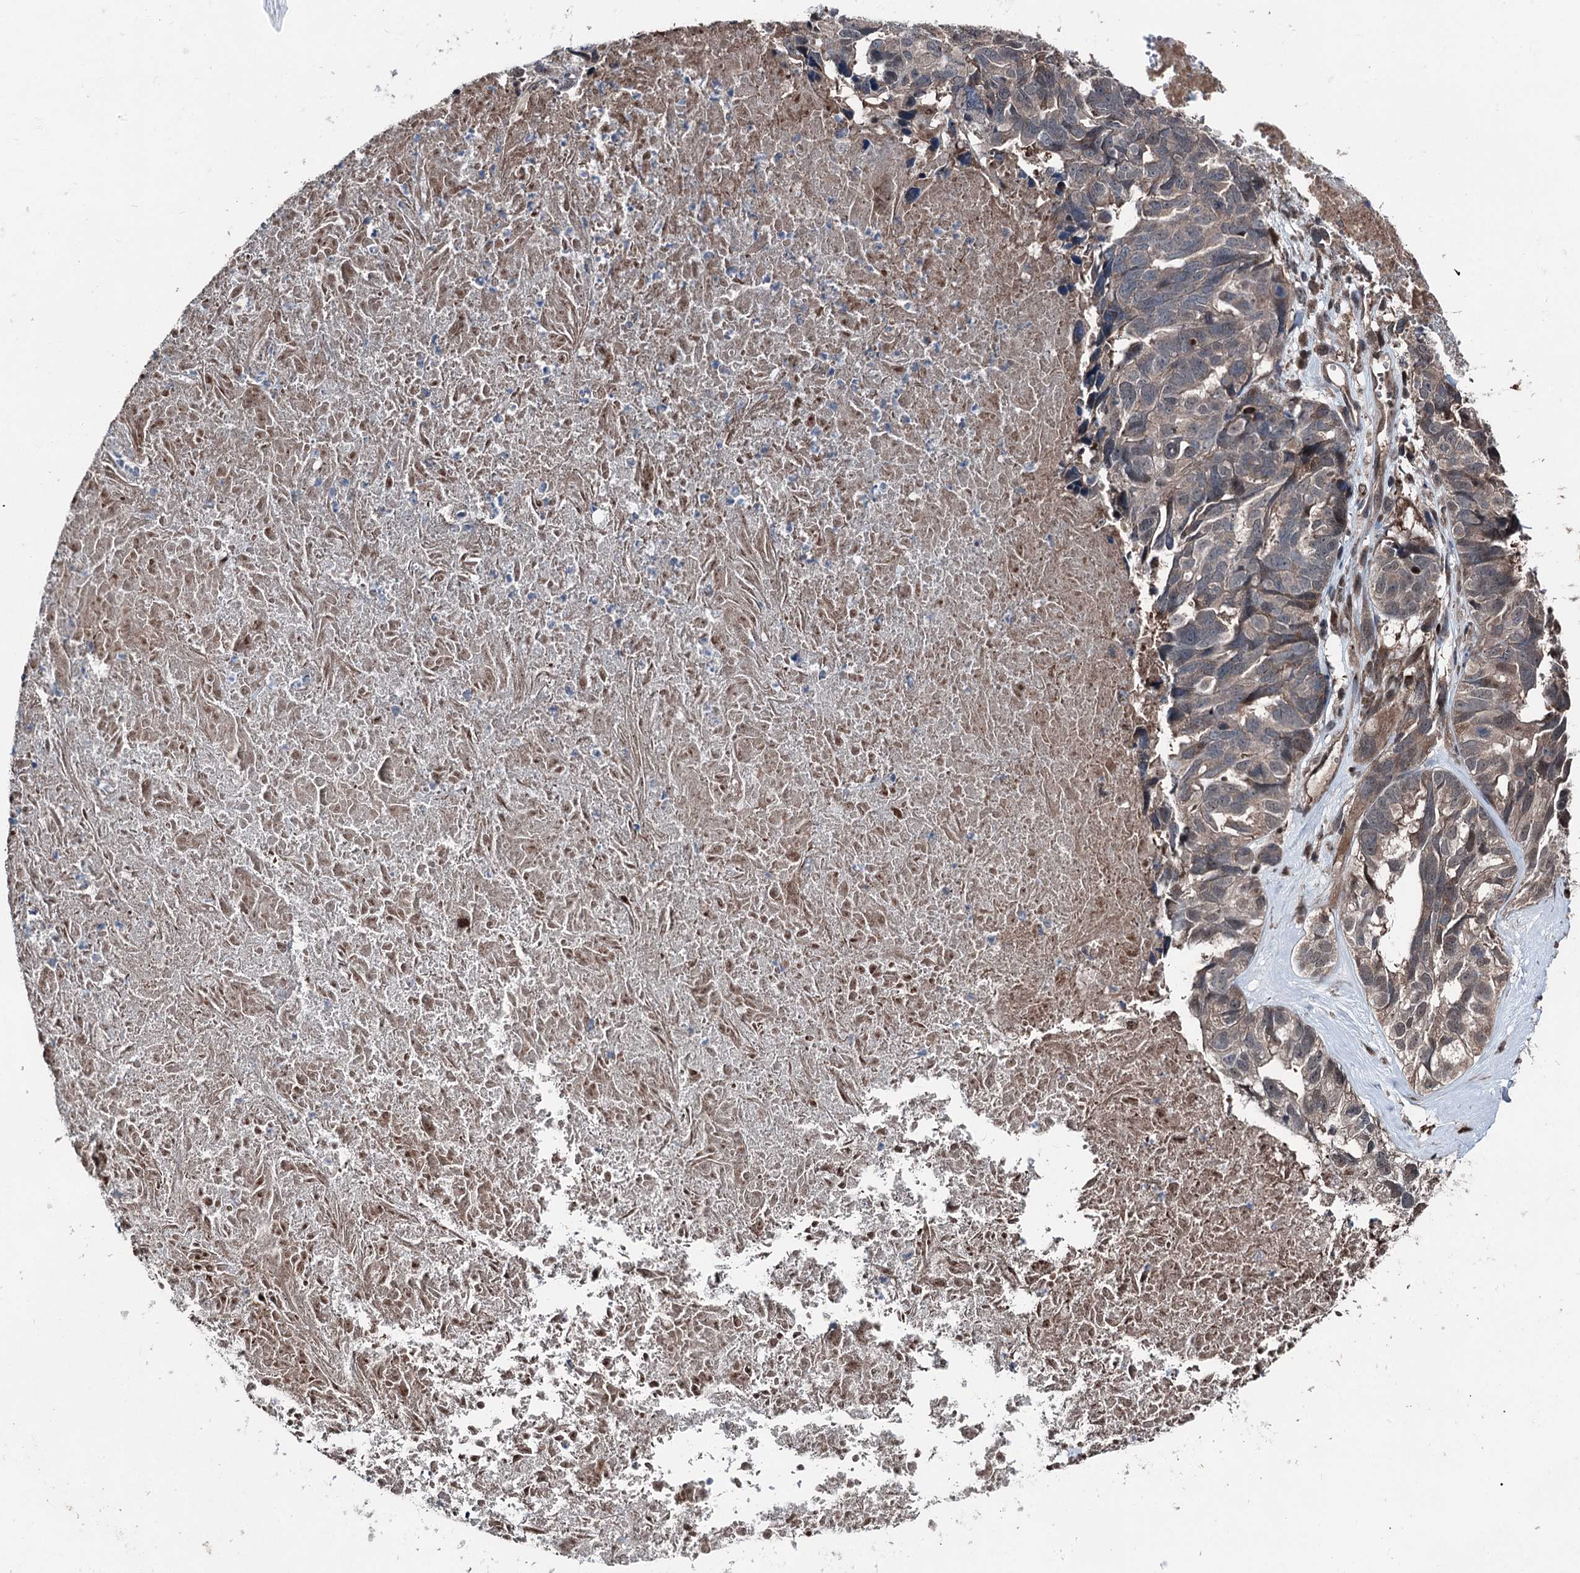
{"staining": {"intensity": "weak", "quantity": "25%-75%", "location": "cytoplasmic/membranous"}, "tissue": "ovarian cancer", "cell_type": "Tumor cells", "image_type": "cancer", "snomed": [{"axis": "morphology", "description": "Cystadenocarcinoma, serous, NOS"}, {"axis": "topography", "description": "Ovary"}], "caption": "Ovarian serous cystadenocarcinoma stained for a protein (brown) demonstrates weak cytoplasmic/membranous positive positivity in approximately 25%-75% of tumor cells.", "gene": "PSMD13", "patient": {"sex": "female", "age": 79}}